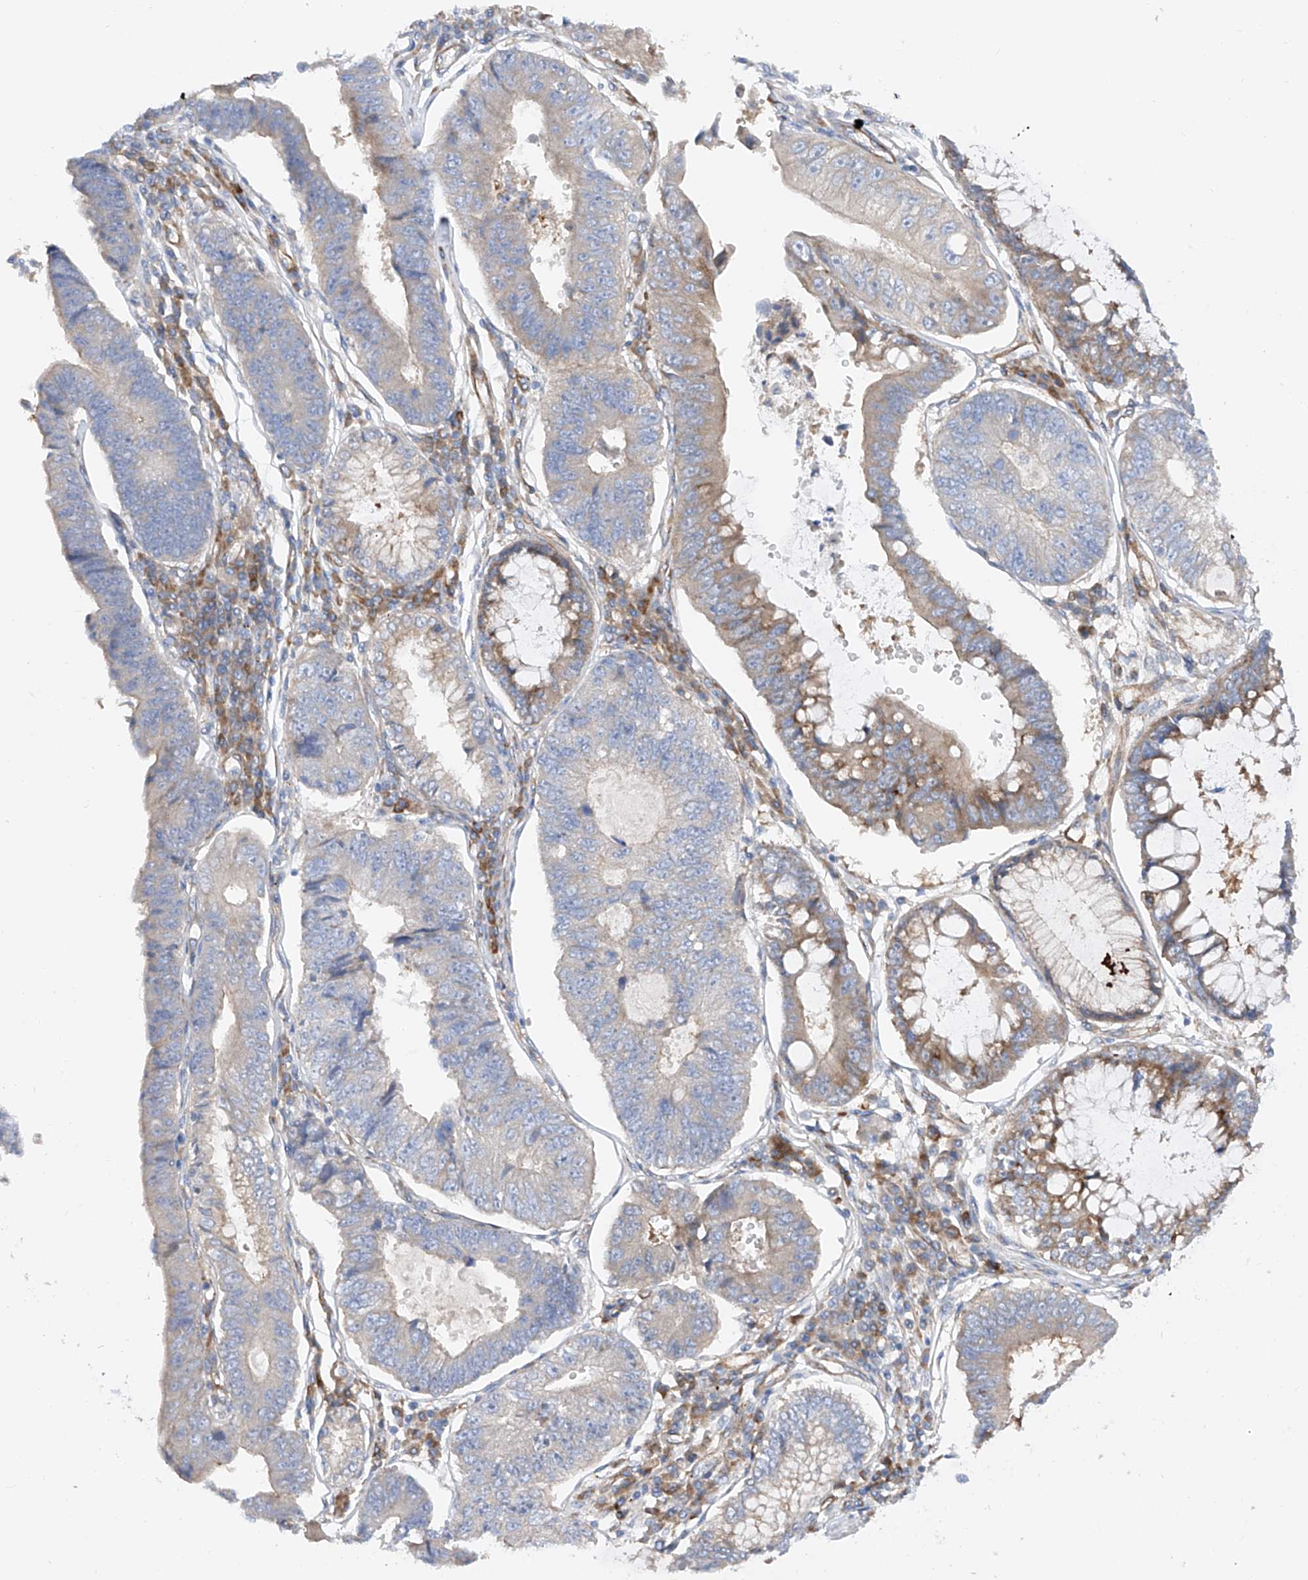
{"staining": {"intensity": "moderate", "quantity": "<25%", "location": "cytoplasmic/membranous"}, "tissue": "stomach cancer", "cell_type": "Tumor cells", "image_type": "cancer", "snomed": [{"axis": "morphology", "description": "Adenocarcinoma, NOS"}, {"axis": "topography", "description": "Stomach"}], "caption": "There is low levels of moderate cytoplasmic/membranous expression in tumor cells of stomach adenocarcinoma, as demonstrated by immunohistochemical staining (brown color).", "gene": "LCA5", "patient": {"sex": "male", "age": 59}}